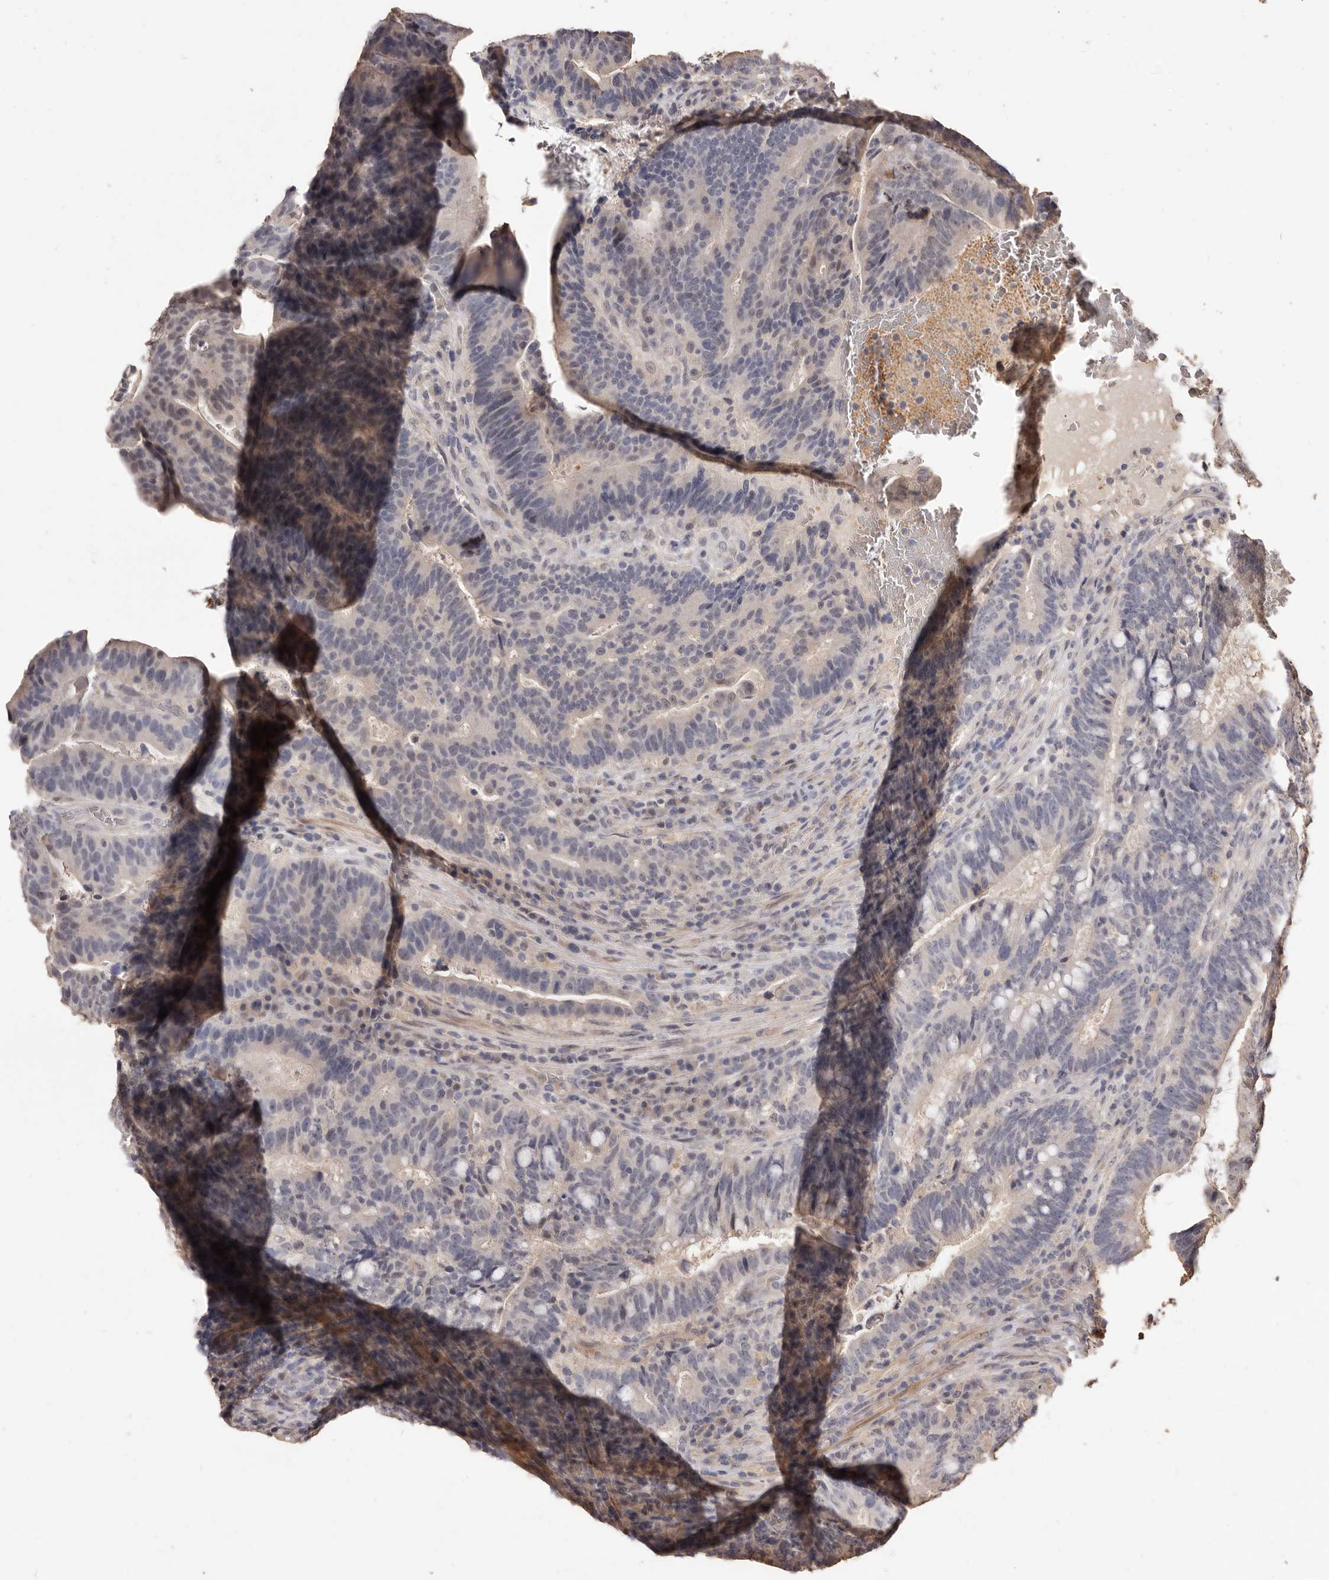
{"staining": {"intensity": "negative", "quantity": "none", "location": "none"}, "tissue": "colorectal cancer", "cell_type": "Tumor cells", "image_type": "cancer", "snomed": [{"axis": "morphology", "description": "Adenocarcinoma, NOS"}, {"axis": "topography", "description": "Colon"}], "caption": "Tumor cells show no significant protein expression in colorectal cancer.", "gene": "INAVA", "patient": {"sex": "female", "age": 66}}